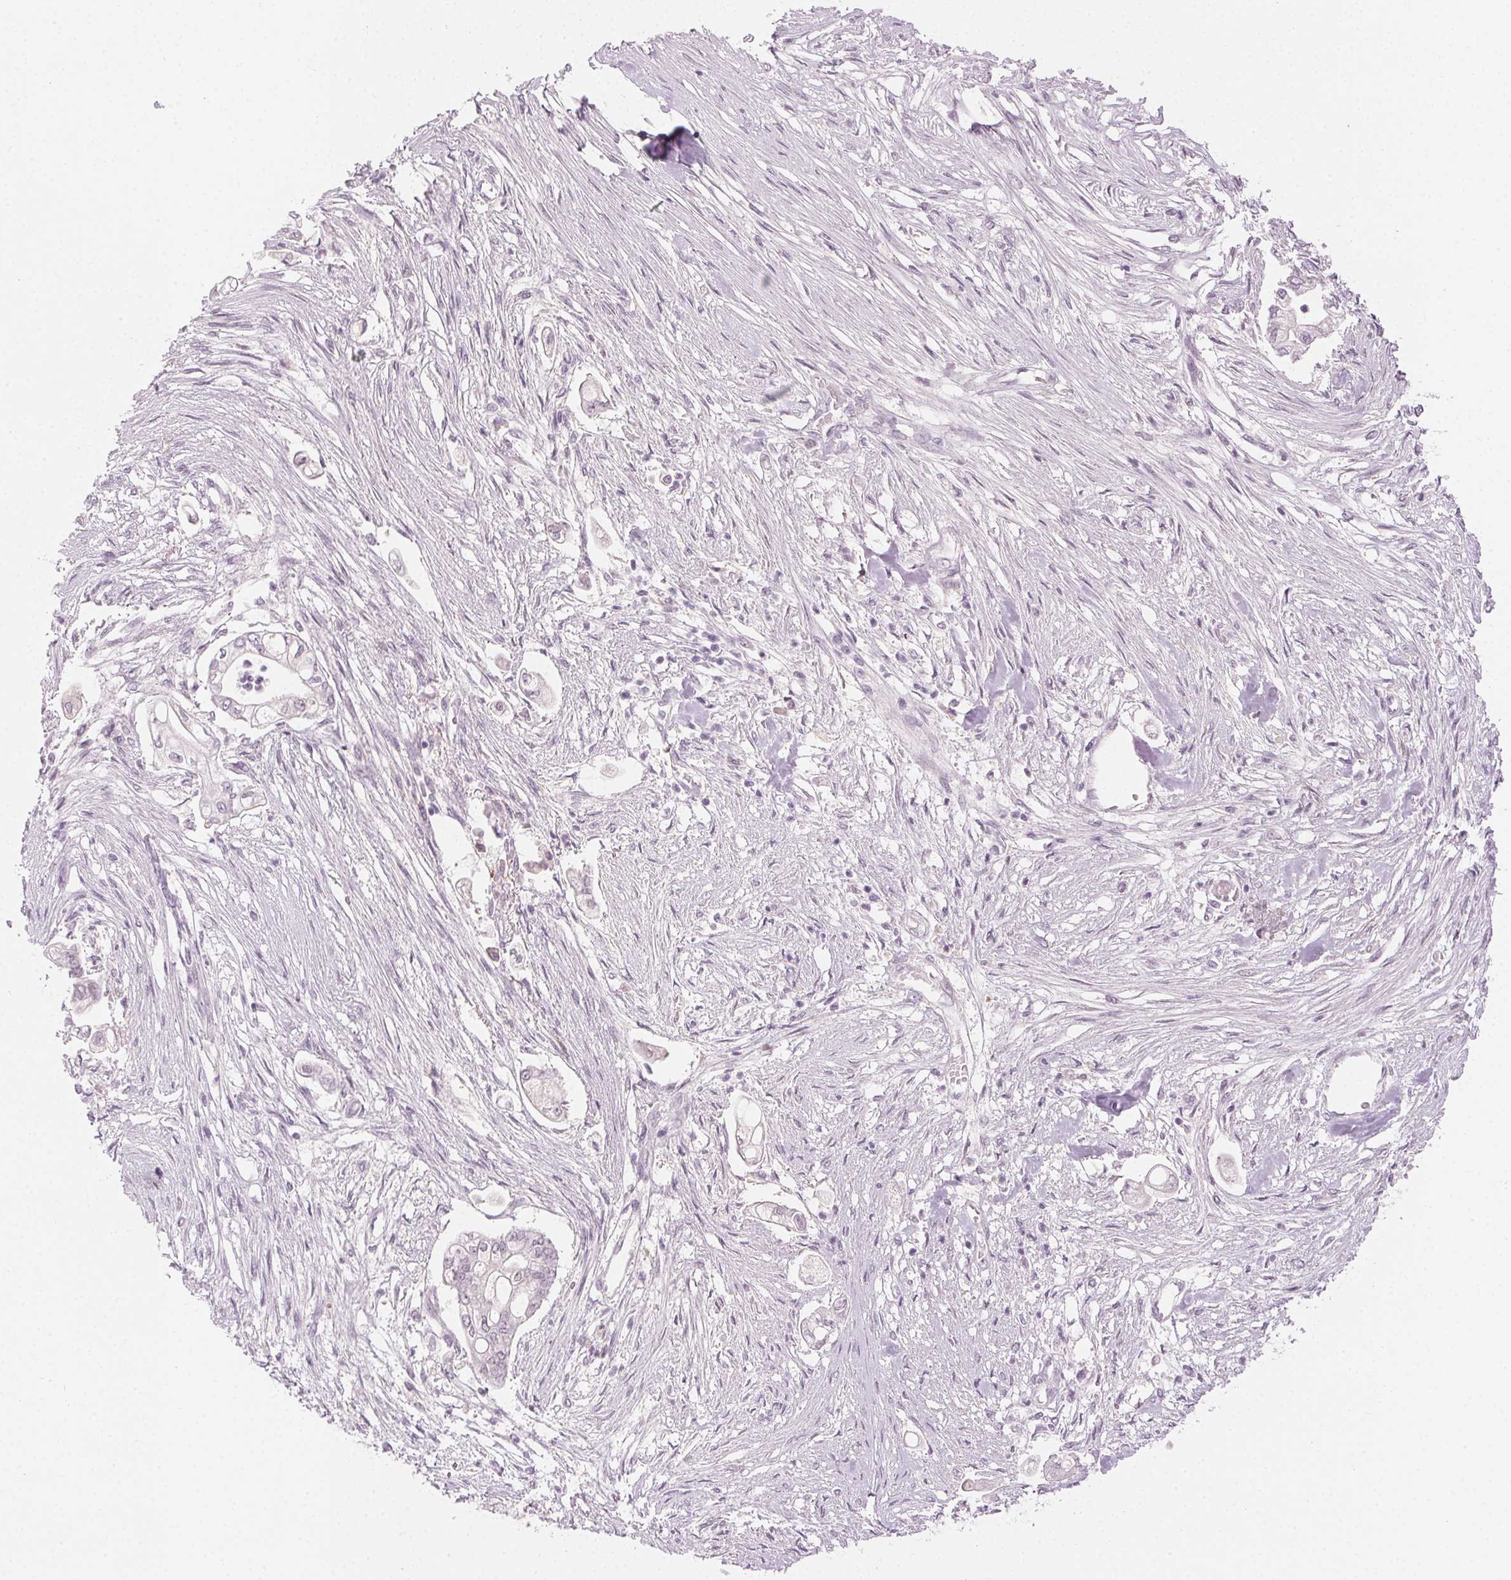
{"staining": {"intensity": "negative", "quantity": "none", "location": "none"}, "tissue": "pancreatic cancer", "cell_type": "Tumor cells", "image_type": "cancer", "snomed": [{"axis": "morphology", "description": "Adenocarcinoma, NOS"}, {"axis": "topography", "description": "Pancreas"}], "caption": "Tumor cells are negative for brown protein staining in adenocarcinoma (pancreatic).", "gene": "HSF5", "patient": {"sex": "female", "age": 69}}